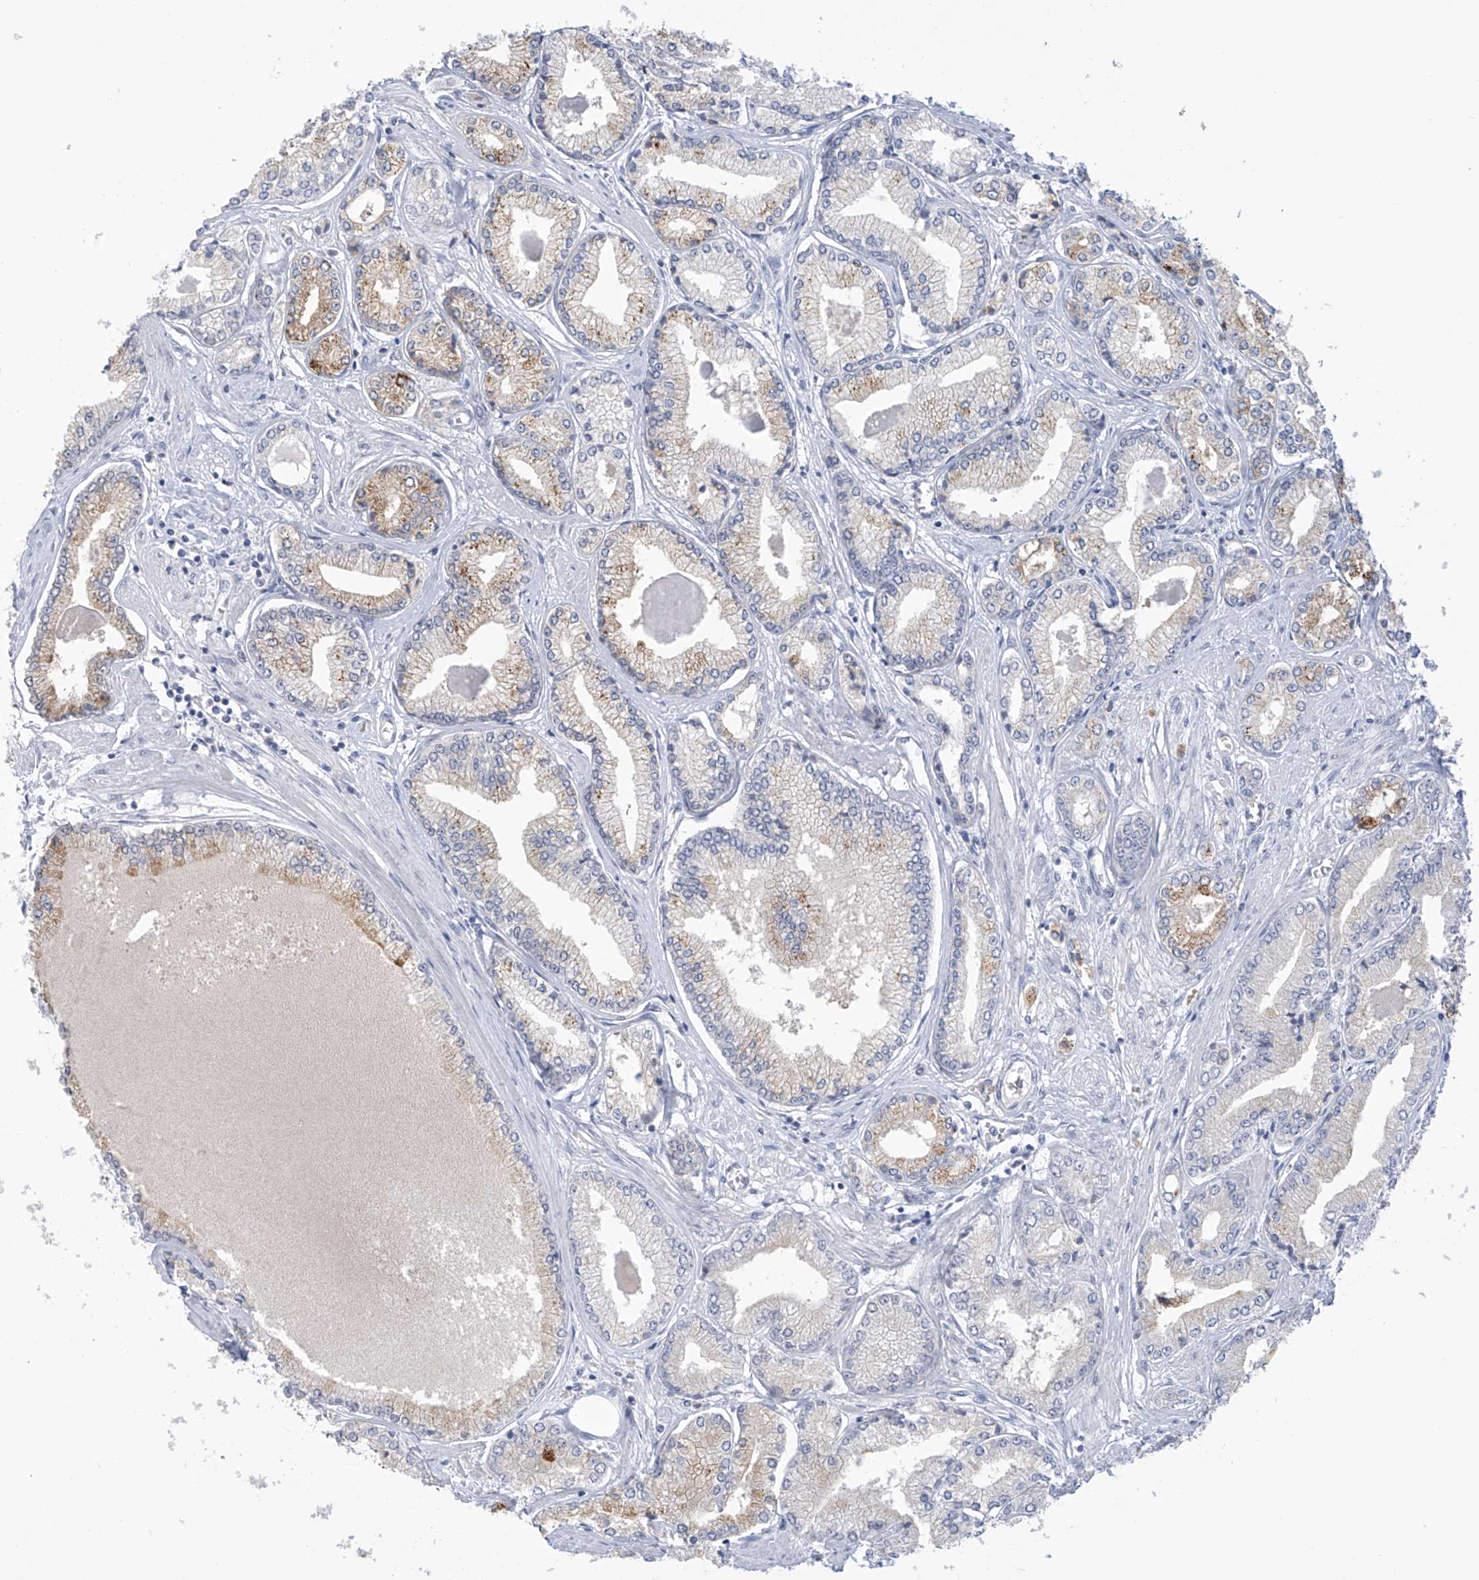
{"staining": {"intensity": "moderate", "quantity": "<25%", "location": "cytoplasmic/membranous"}, "tissue": "prostate cancer", "cell_type": "Tumor cells", "image_type": "cancer", "snomed": [{"axis": "morphology", "description": "Adenocarcinoma, Low grade"}, {"axis": "topography", "description": "Prostate"}], "caption": "Approximately <25% of tumor cells in low-grade adenocarcinoma (prostate) demonstrate moderate cytoplasmic/membranous protein expression as visualized by brown immunohistochemical staining.", "gene": "IBA57", "patient": {"sex": "male", "age": 60}}